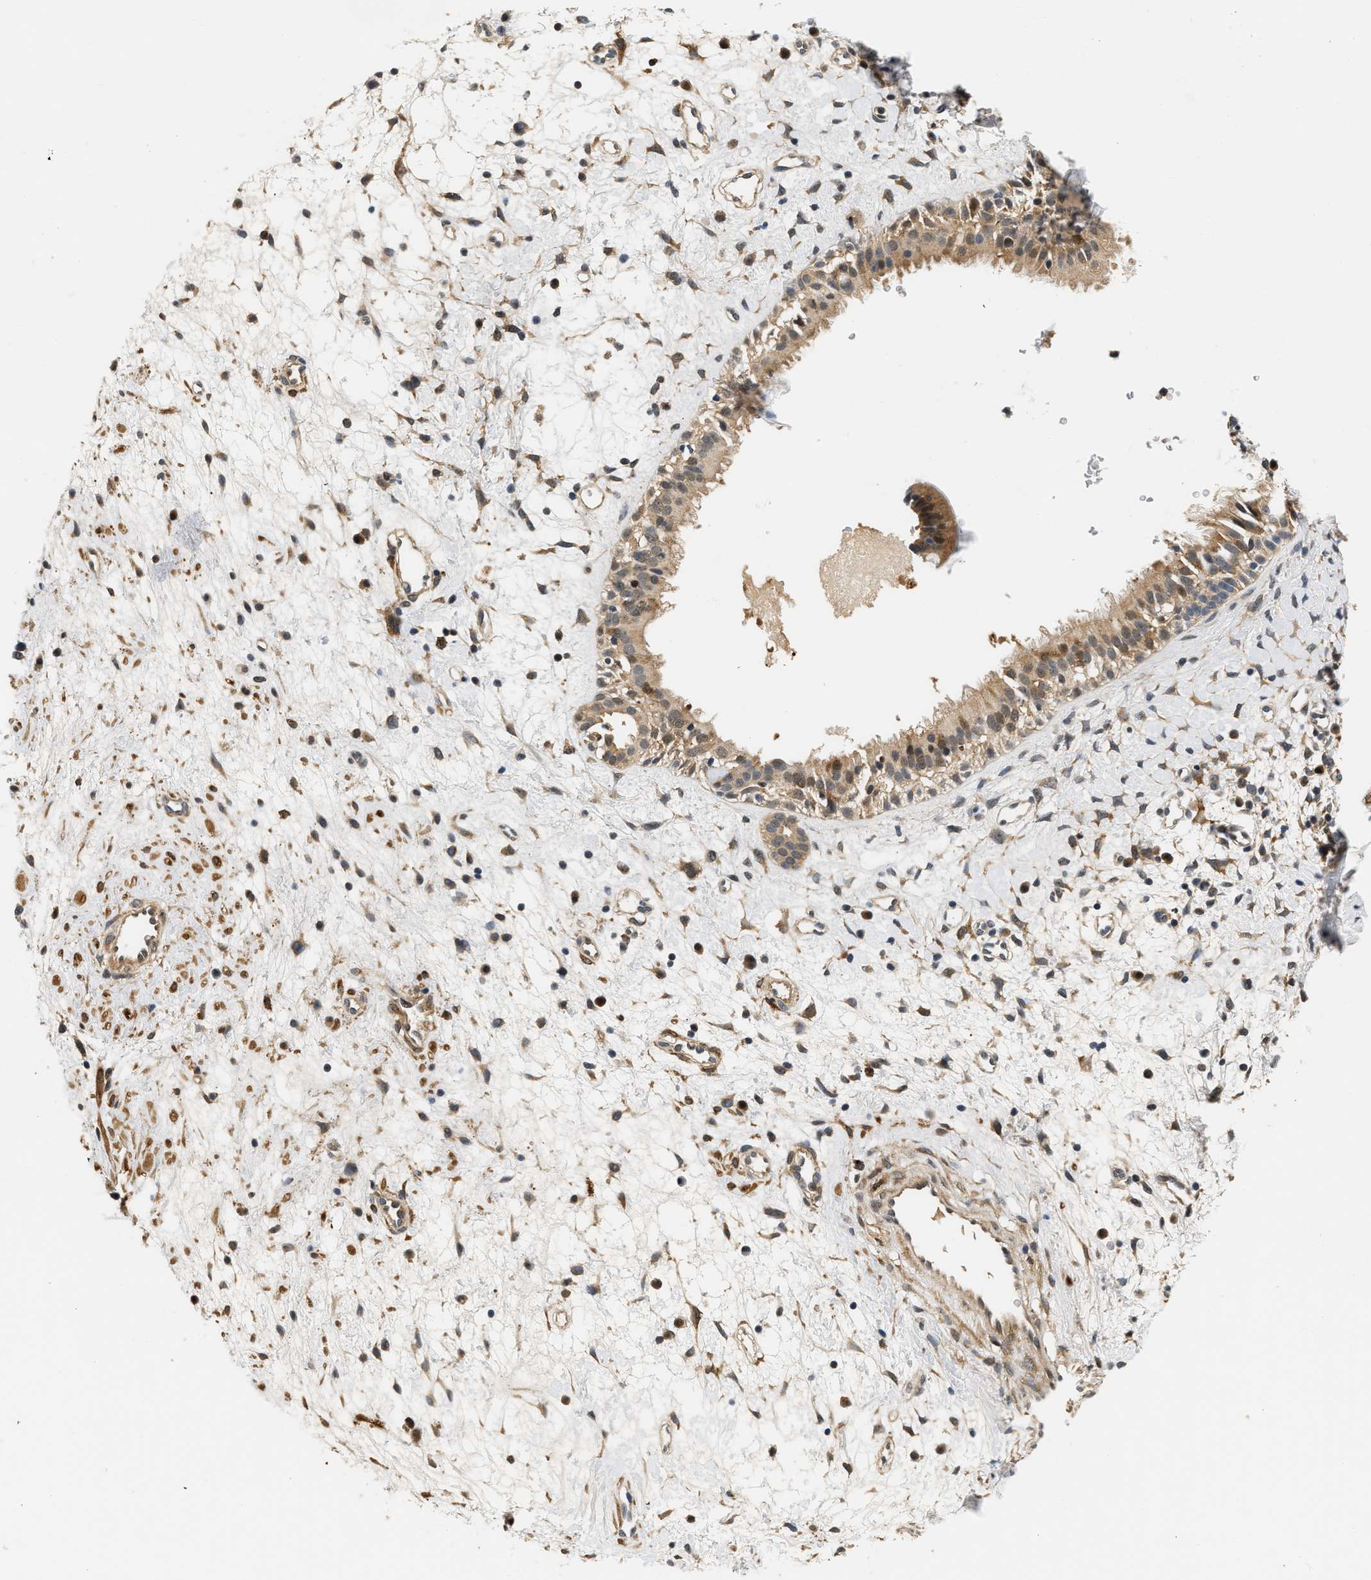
{"staining": {"intensity": "weak", "quantity": ">75%", "location": "cytoplasmic/membranous,nuclear"}, "tissue": "nasopharynx", "cell_type": "Respiratory epithelial cells", "image_type": "normal", "snomed": [{"axis": "morphology", "description": "Normal tissue, NOS"}, {"axis": "topography", "description": "Nasopharynx"}], "caption": "This is an image of immunohistochemistry staining of normal nasopharynx, which shows weak staining in the cytoplasmic/membranous,nuclear of respiratory epithelial cells.", "gene": "LARP6", "patient": {"sex": "male", "age": 22}}